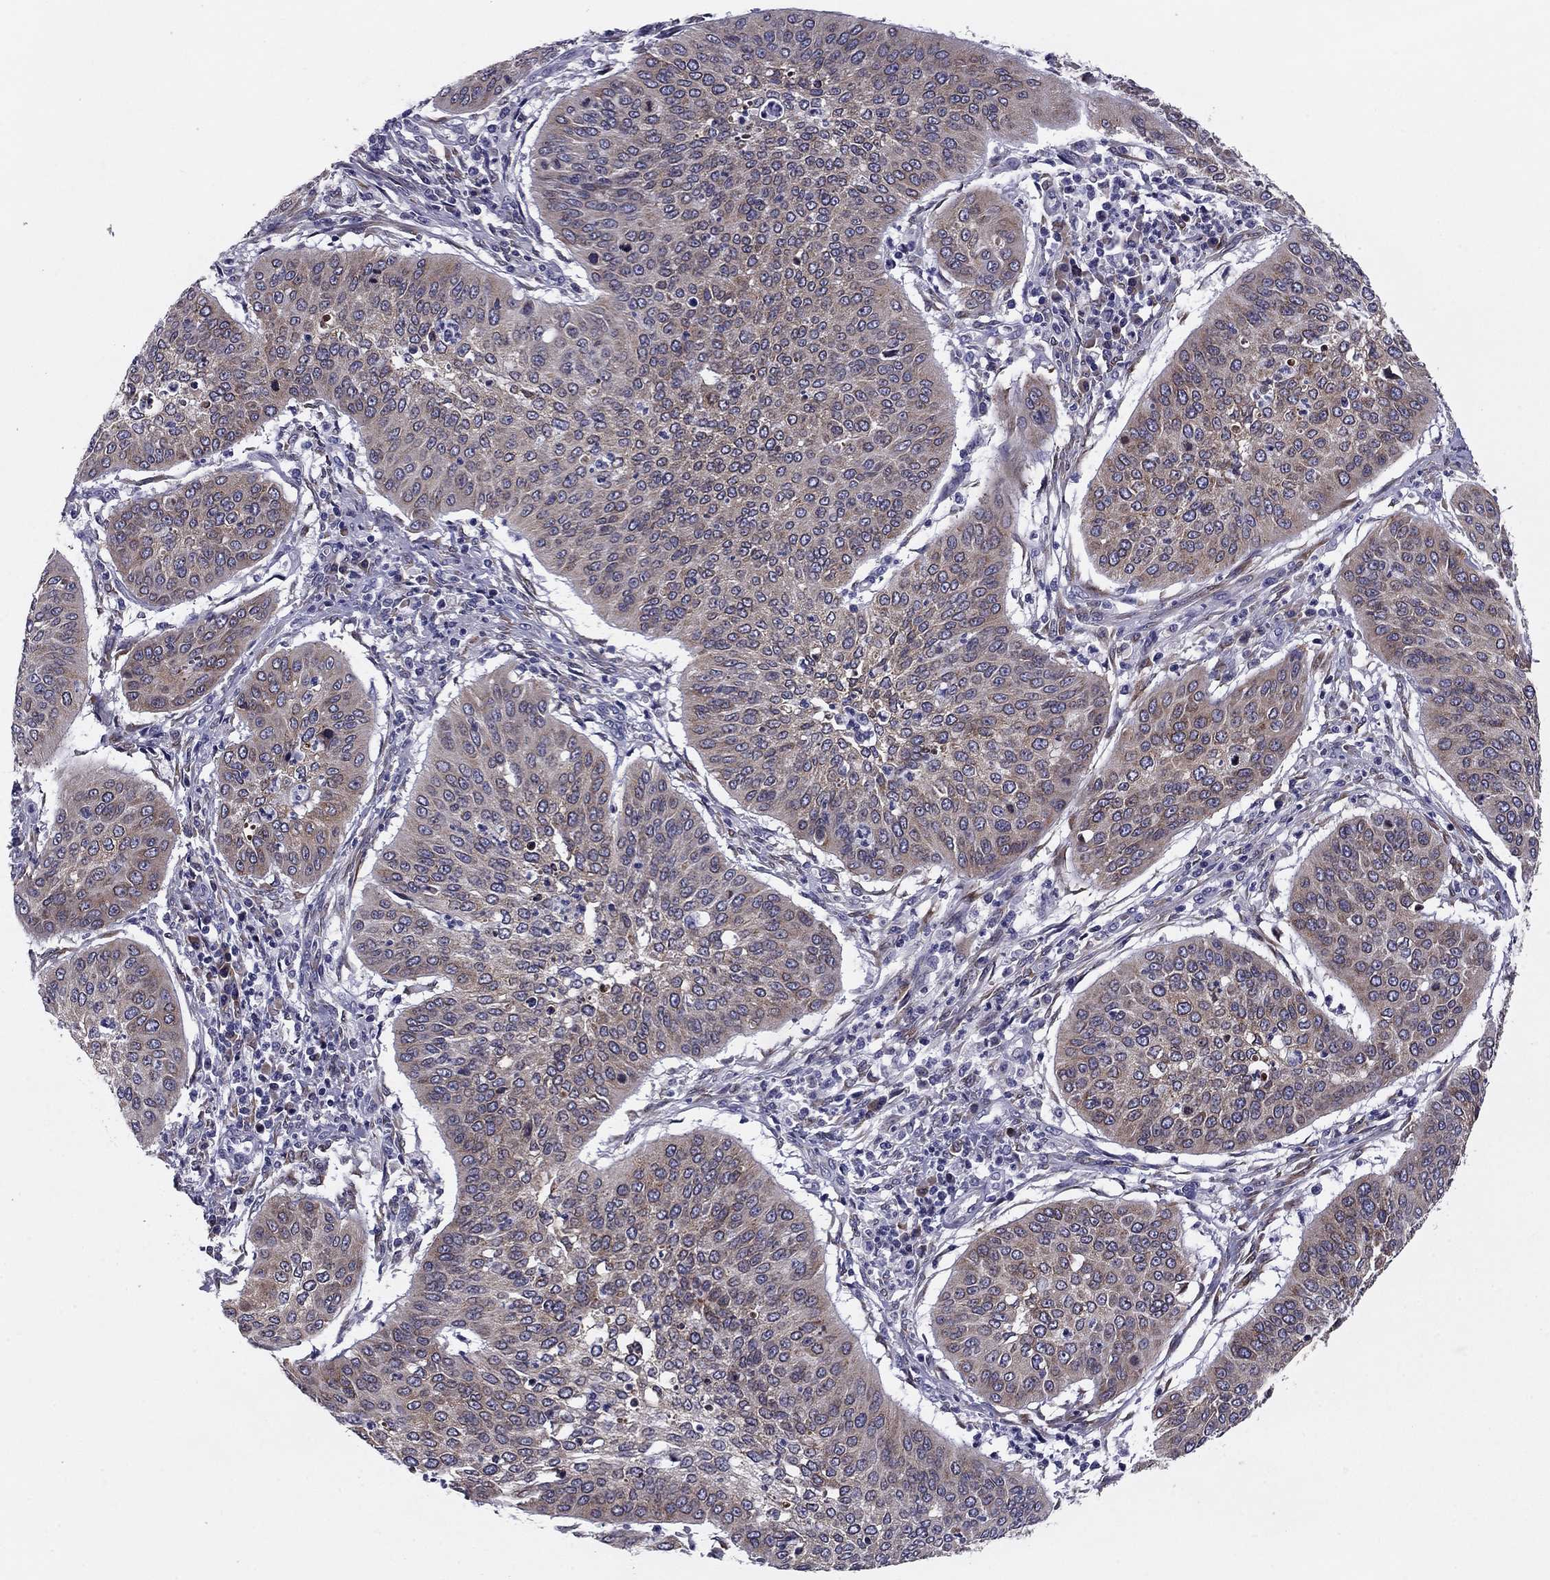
{"staining": {"intensity": "moderate", "quantity": "<25%", "location": "cytoplasmic/membranous"}, "tissue": "cervical cancer", "cell_type": "Tumor cells", "image_type": "cancer", "snomed": [{"axis": "morphology", "description": "Normal tissue, NOS"}, {"axis": "morphology", "description": "Squamous cell carcinoma, NOS"}, {"axis": "topography", "description": "Cervix"}], "caption": "The photomicrograph reveals staining of squamous cell carcinoma (cervical), revealing moderate cytoplasmic/membranous protein positivity (brown color) within tumor cells.", "gene": "TMED3", "patient": {"sex": "female", "age": 39}}